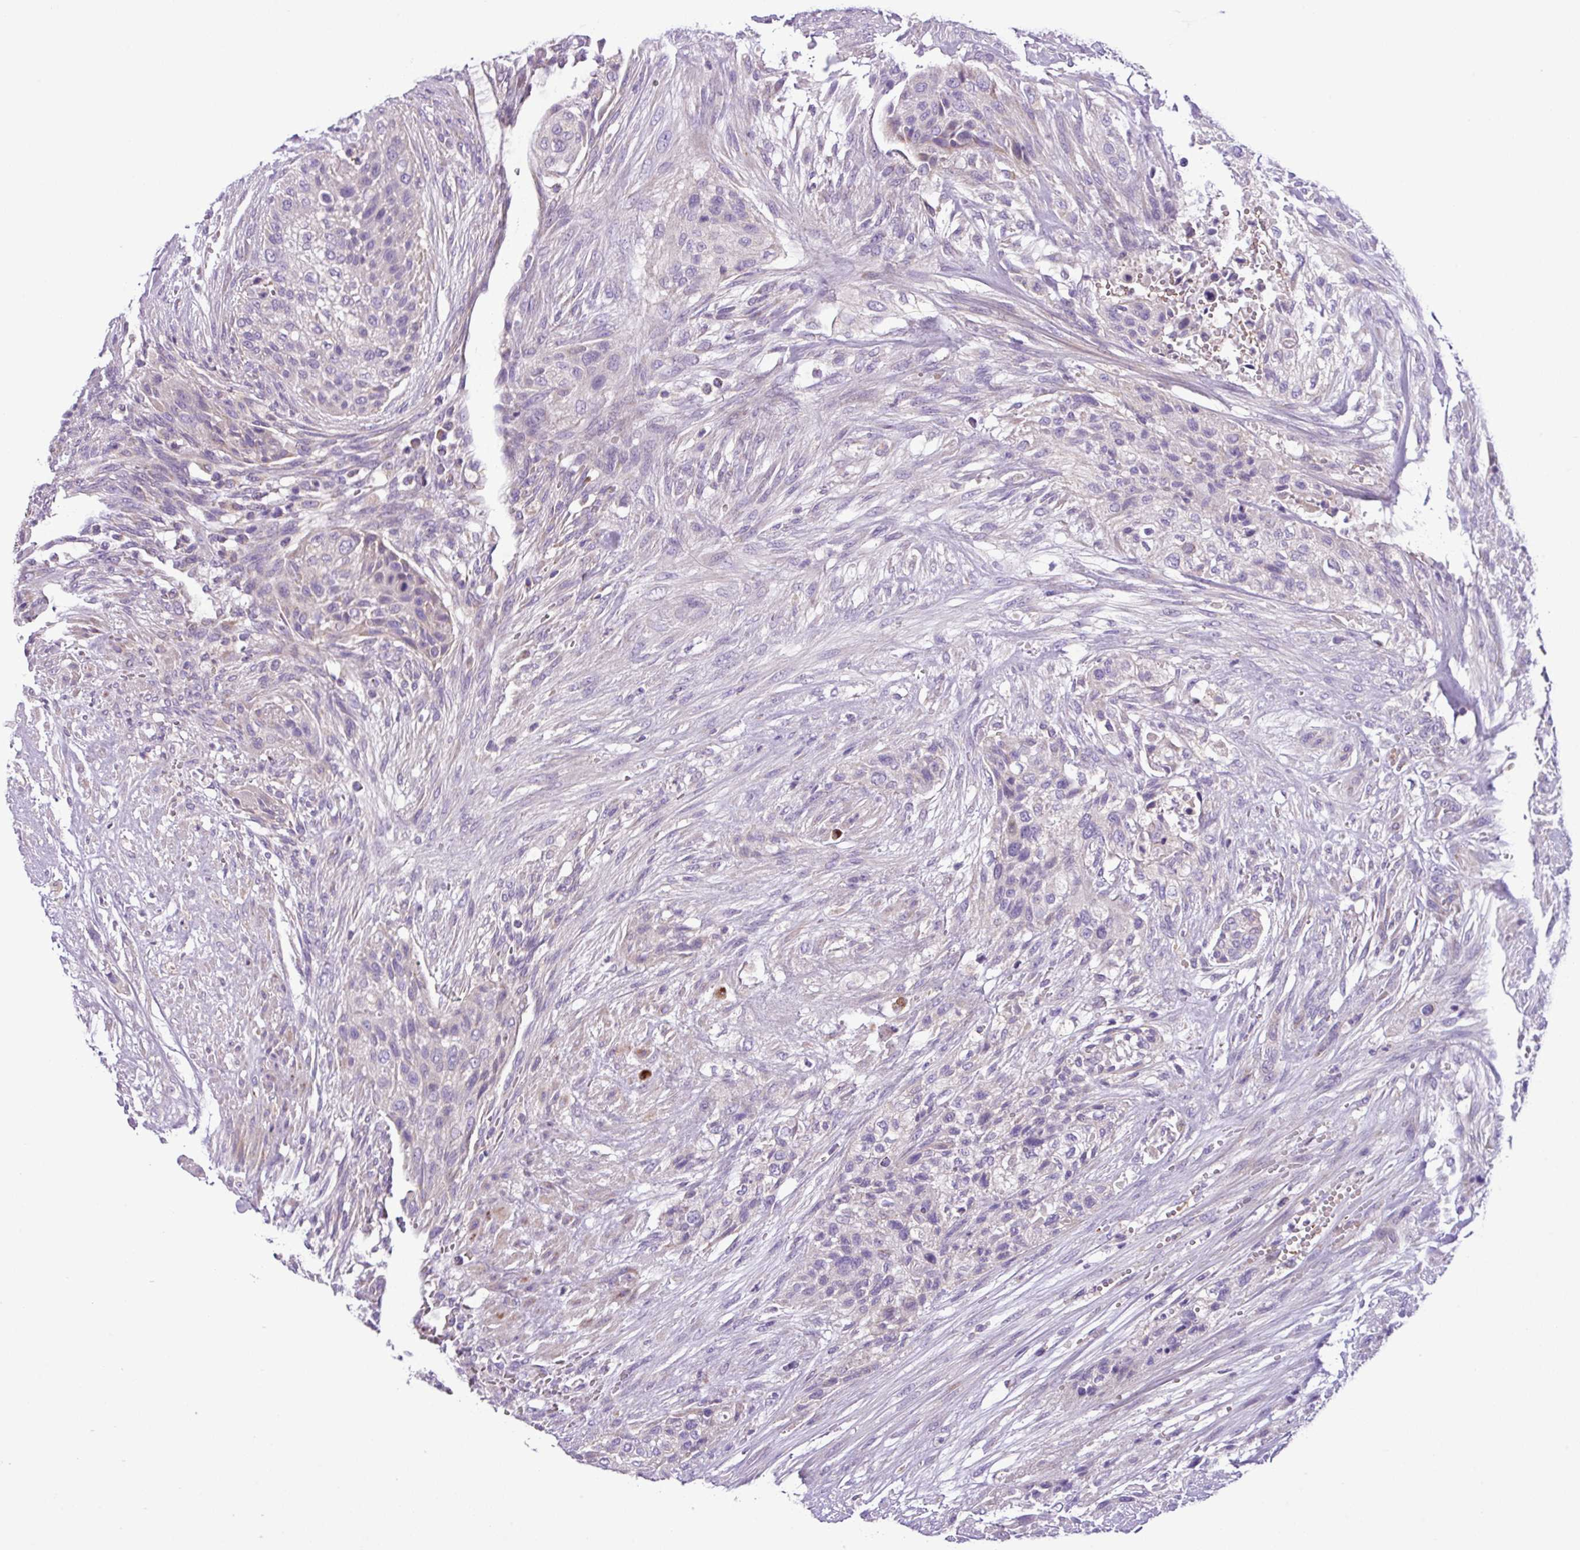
{"staining": {"intensity": "negative", "quantity": "none", "location": "none"}, "tissue": "urothelial cancer", "cell_type": "Tumor cells", "image_type": "cancer", "snomed": [{"axis": "morphology", "description": "Urothelial carcinoma, High grade"}, {"axis": "topography", "description": "Urinary bladder"}], "caption": "Tumor cells show no significant protein expression in urothelial carcinoma (high-grade). Nuclei are stained in blue.", "gene": "FAM183A", "patient": {"sex": "male", "age": 35}}